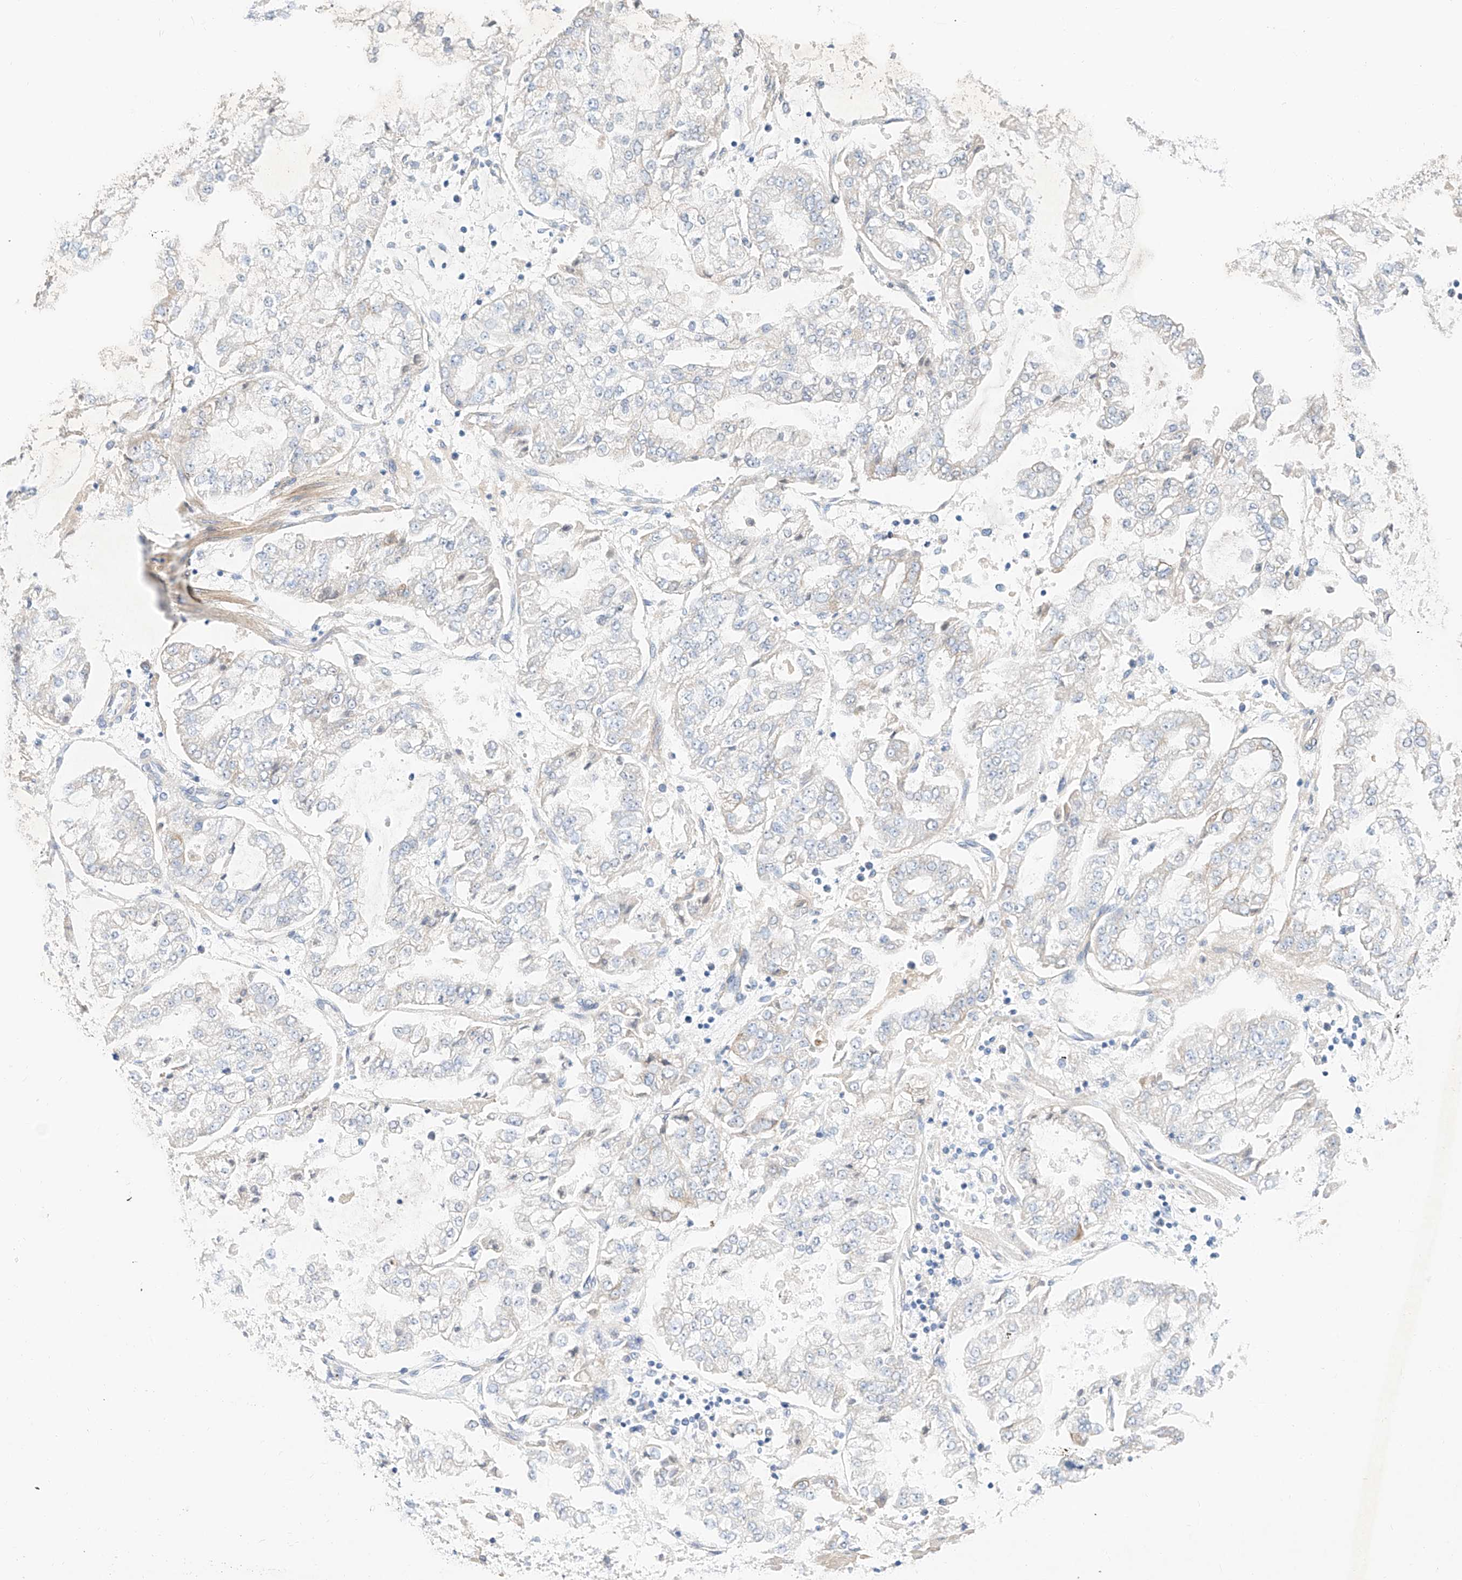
{"staining": {"intensity": "negative", "quantity": "none", "location": "none"}, "tissue": "stomach cancer", "cell_type": "Tumor cells", "image_type": "cancer", "snomed": [{"axis": "morphology", "description": "Adenocarcinoma, NOS"}, {"axis": "topography", "description": "Stomach"}], "caption": "DAB (3,3'-diaminobenzidine) immunohistochemical staining of stomach cancer (adenocarcinoma) exhibits no significant staining in tumor cells. (DAB (3,3'-diaminobenzidine) immunohistochemistry, high magnification).", "gene": "SBSPON", "patient": {"sex": "male", "age": 76}}